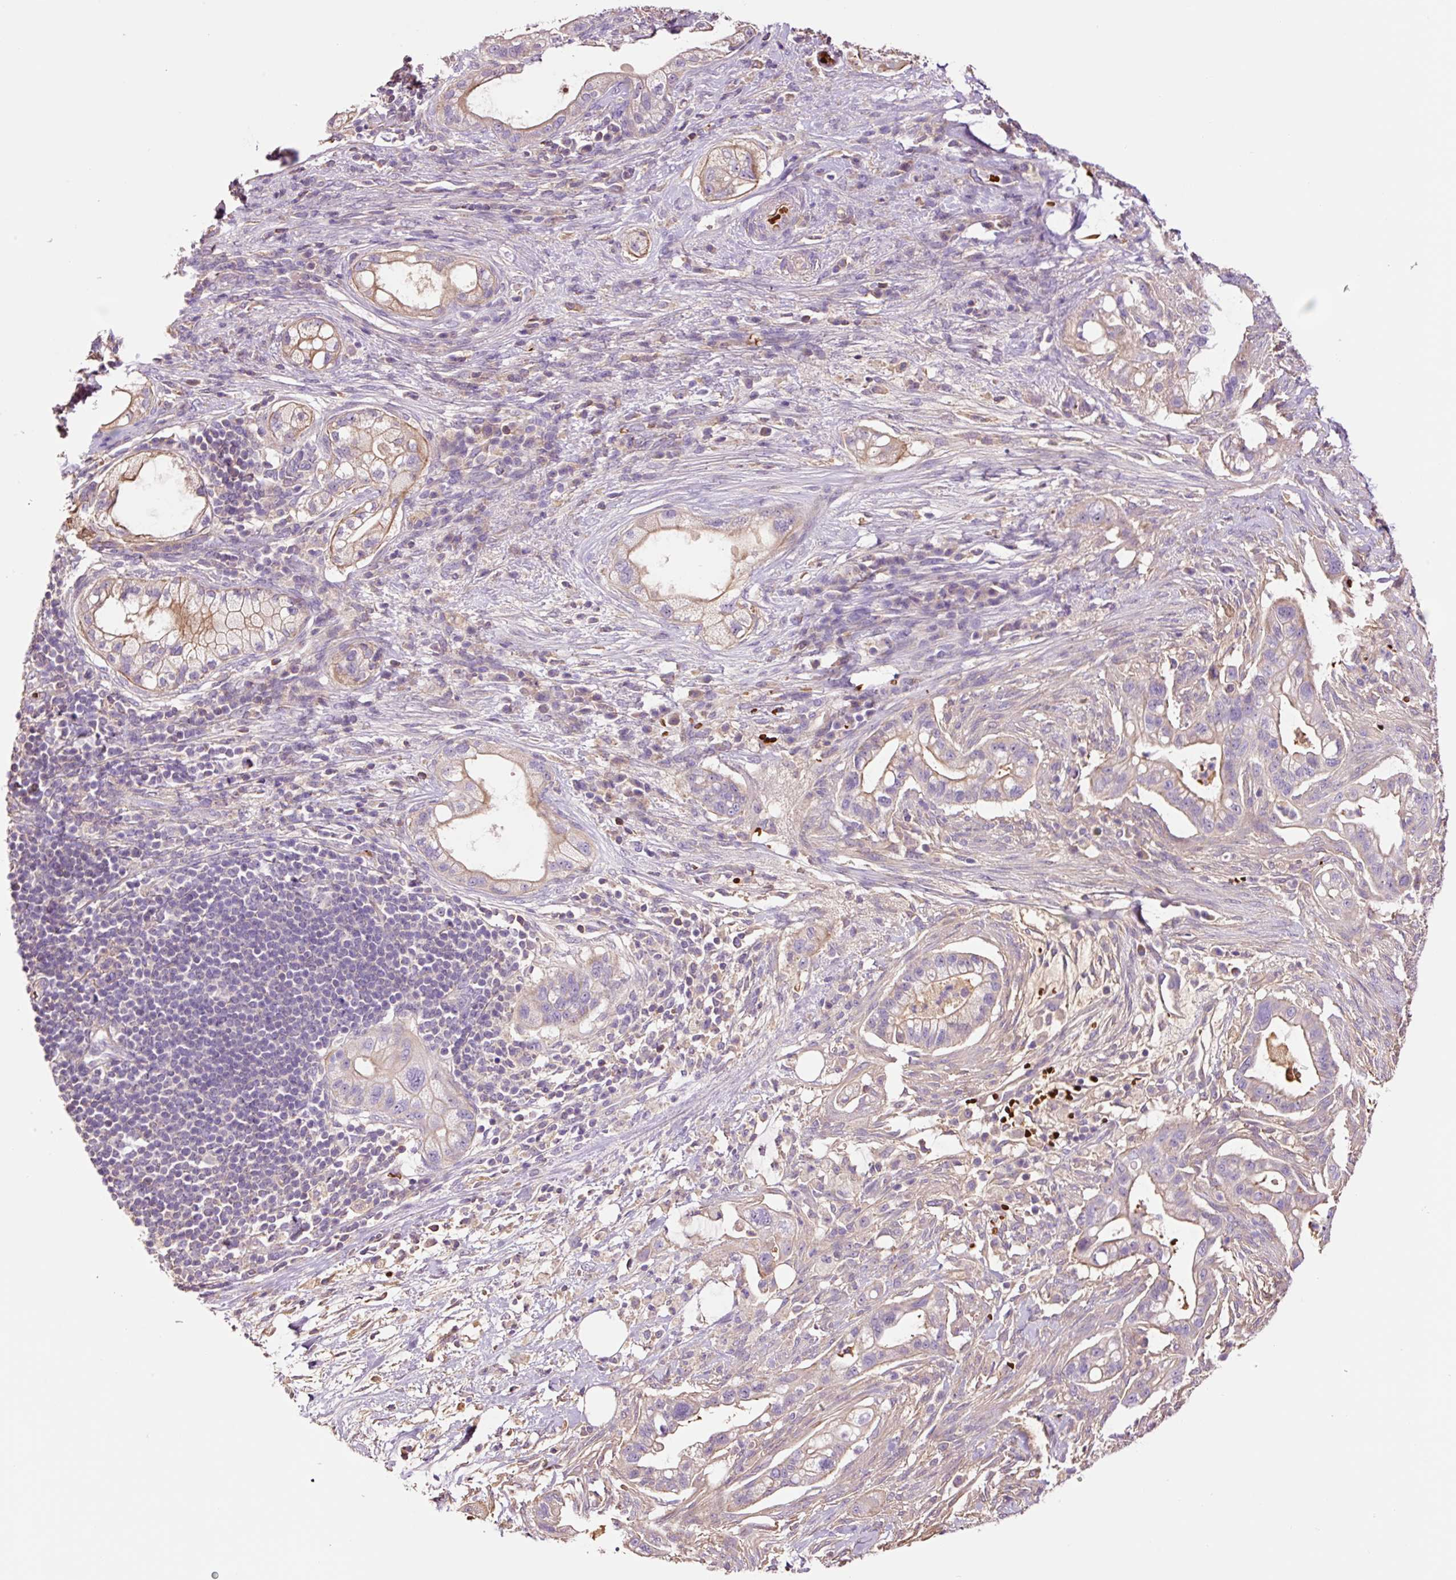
{"staining": {"intensity": "moderate", "quantity": "25%-75%", "location": "cytoplasmic/membranous"}, "tissue": "pancreatic cancer", "cell_type": "Tumor cells", "image_type": "cancer", "snomed": [{"axis": "morphology", "description": "Adenocarcinoma, NOS"}, {"axis": "topography", "description": "Pancreas"}], "caption": "A medium amount of moderate cytoplasmic/membranous expression is seen in approximately 25%-75% of tumor cells in pancreatic adenocarcinoma tissue. Immunohistochemistry (ihc) stains the protein in brown and the nuclei are stained blue.", "gene": "TMEM235", "patient": {"sex": "male", "age": 44}}